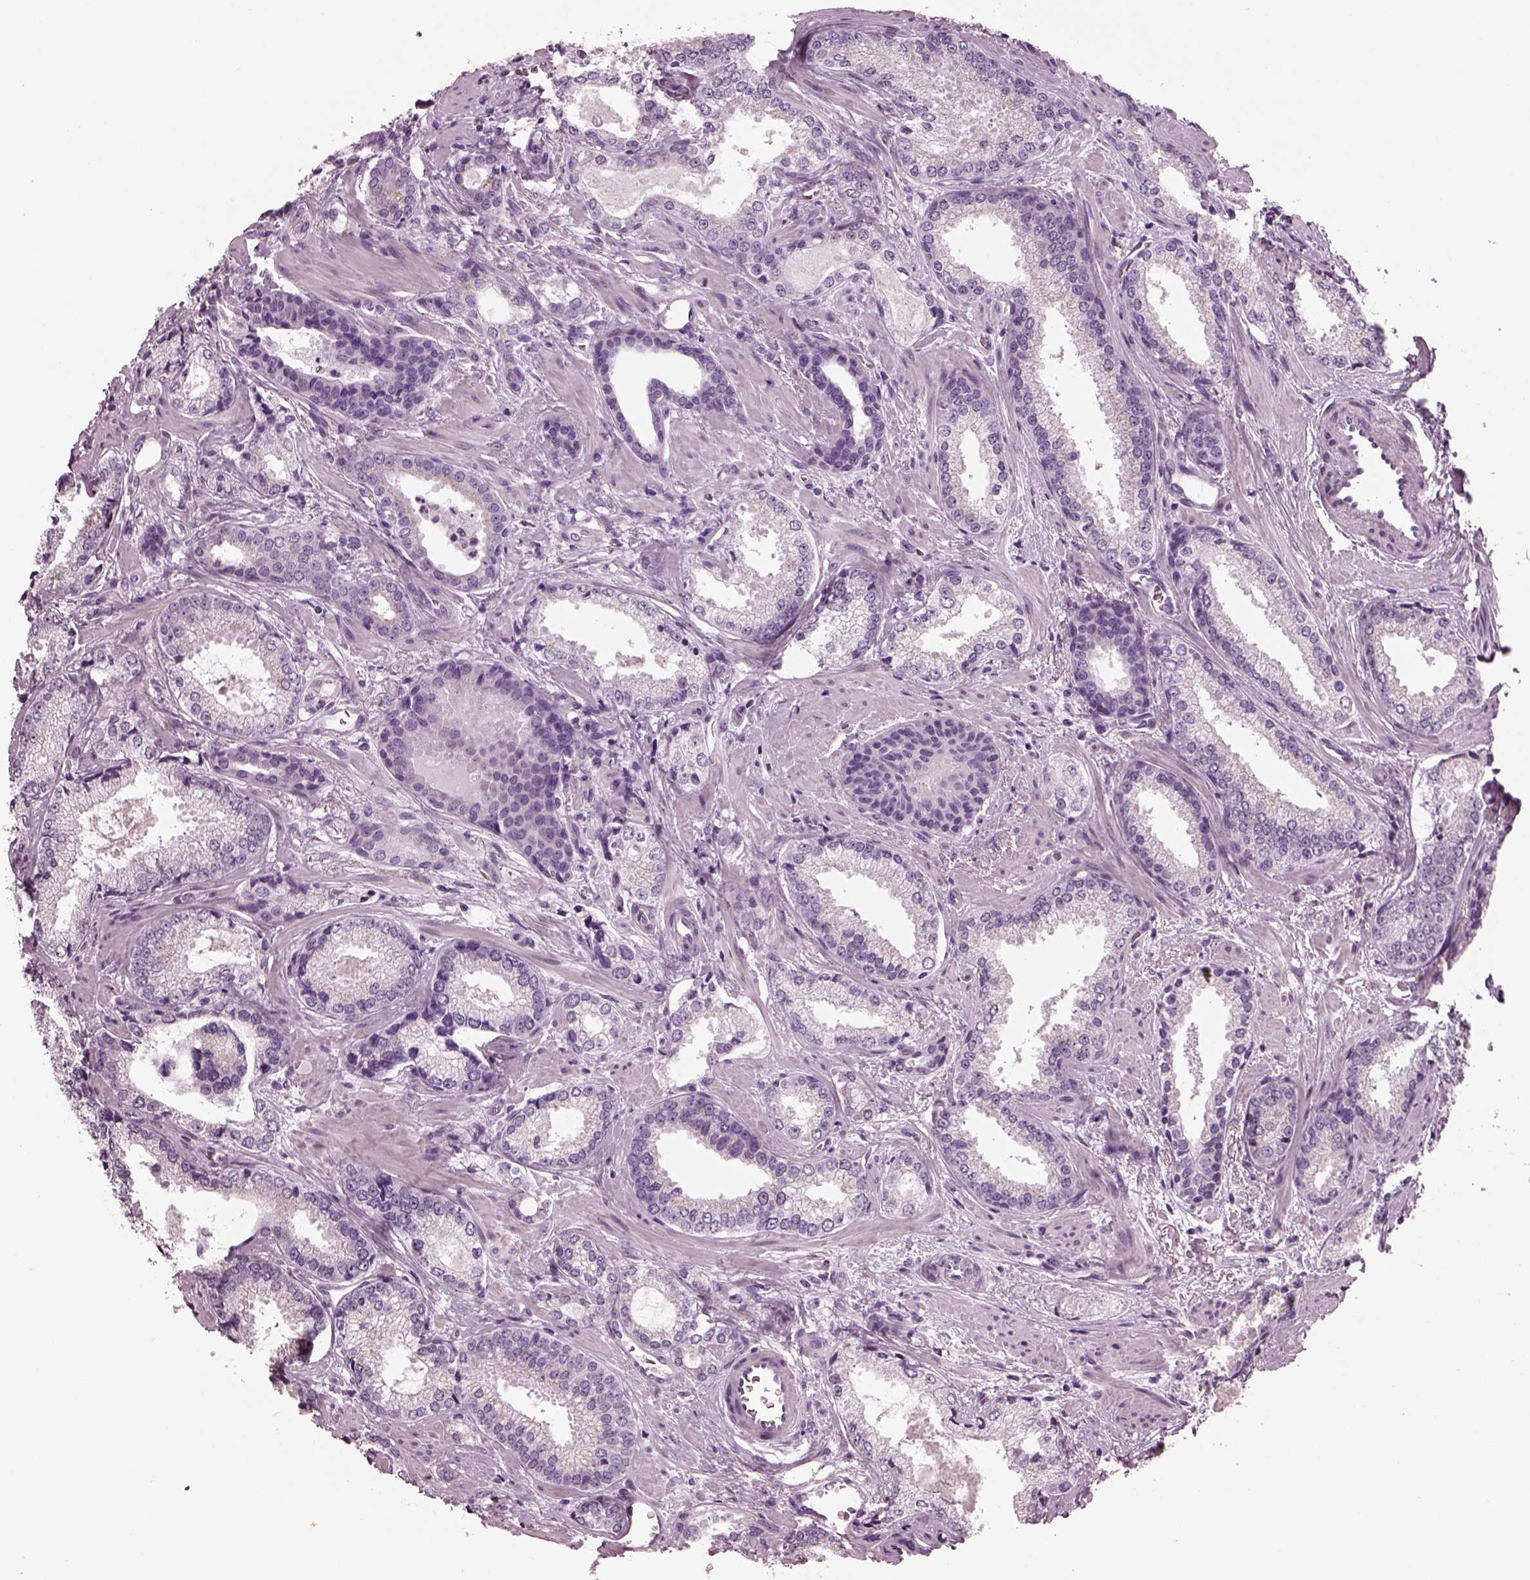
{"staining": {"intensity": "negative", "quantity": "none", "location": "none"}, "tissue": "prostate cancer", "cell_type": "Tumor cells", "image_type": "cancer", "snomed": [{"axis": "morphology", "description": "Adenocarcinoma, Low grade"}, {"axis": "topography", "description": "Prostate"}], "caption": "DAB immunohistochemical staining of human prostate cancer (adenocarcinoma (low-grade)) displays no significant expression in tumor cells.", "gene": "PRR9", "patient": {"sex": "male", "age": 56}}